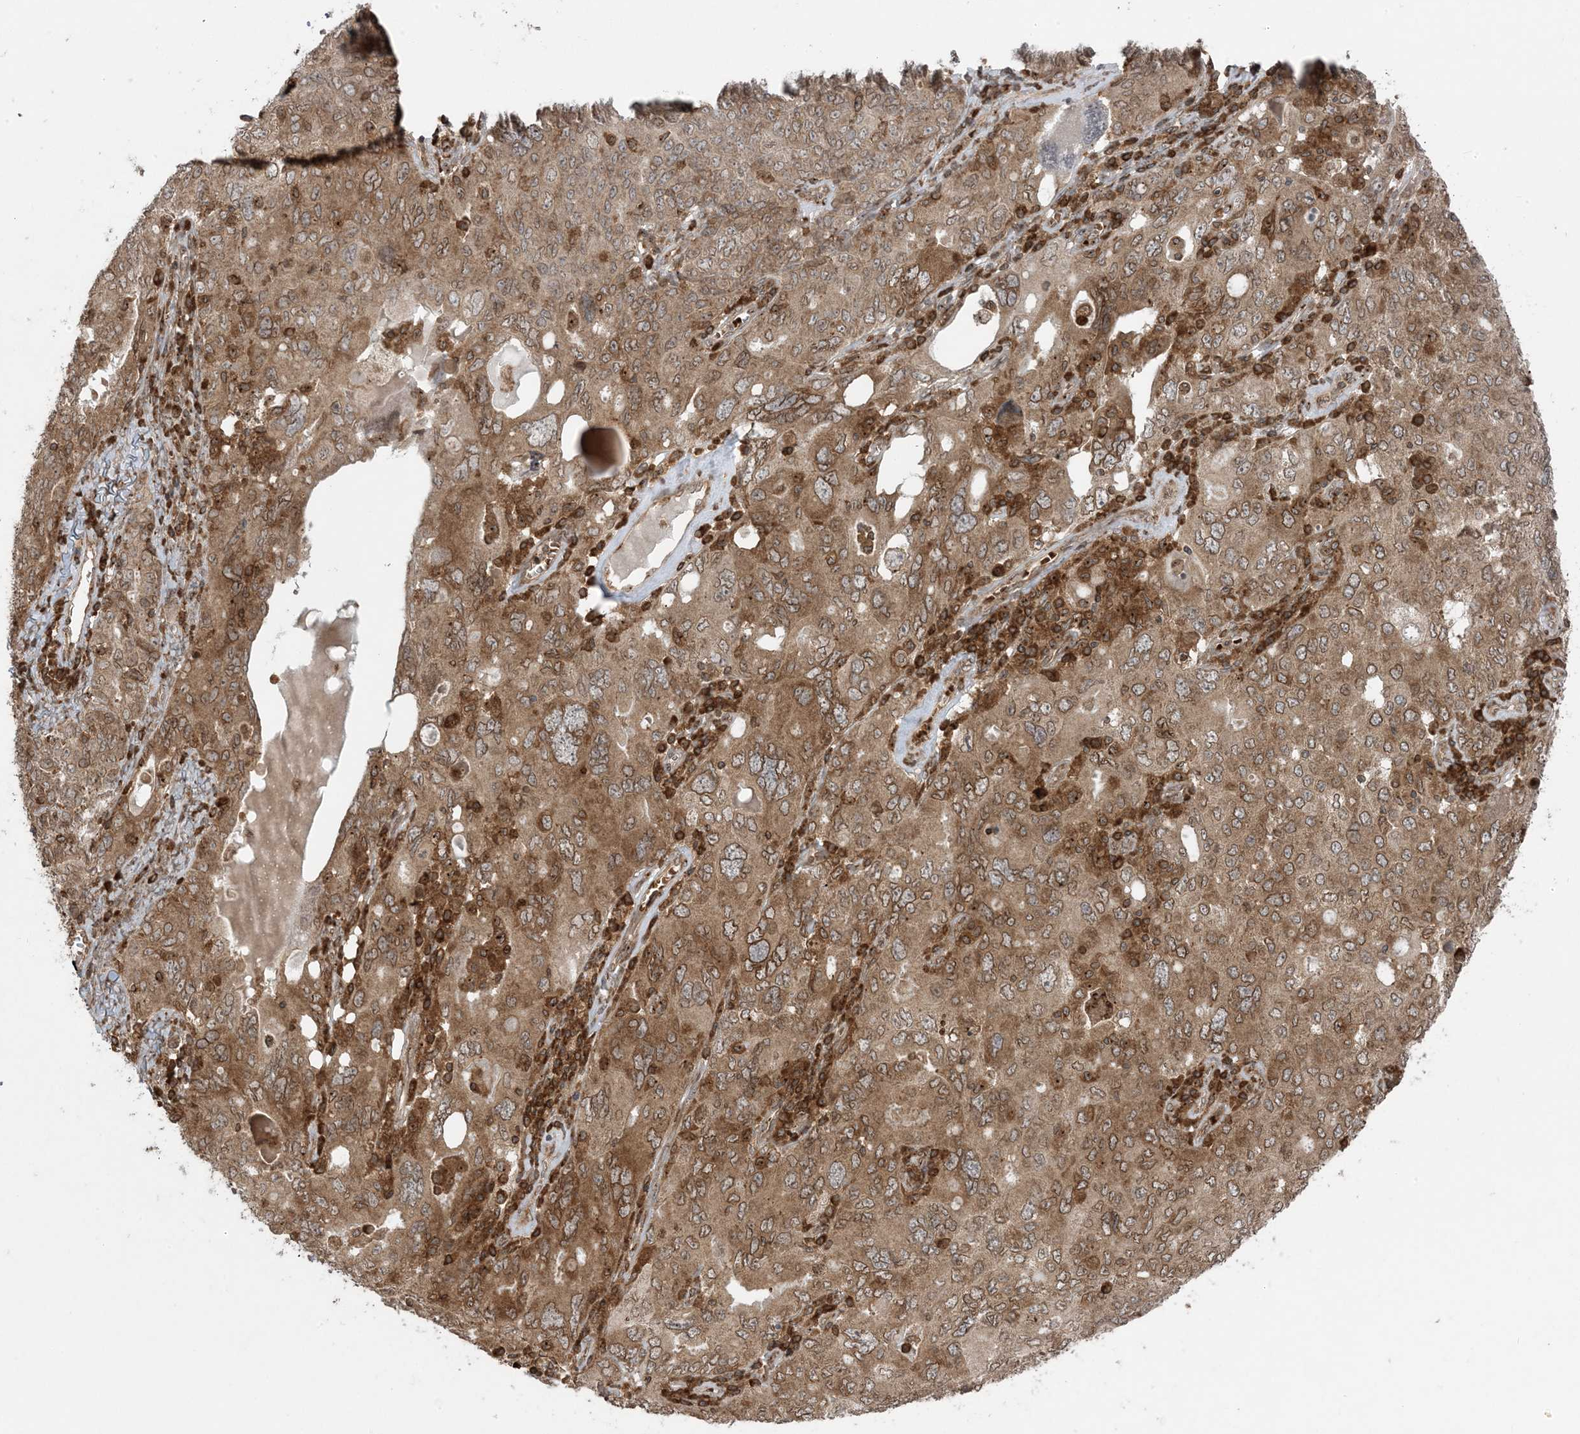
{"staining": {"intensity": "moderate", "quantity": ">75%", "location": "cytoplasmic/membranous"}, "tissue": "ovarian cancer", "cell_type": "Tumor cells", "image_type": "cancer", "snomed": [{"axis": "morphology", "description": "Carcinoma, endometroid"}, {"axis": "topography", "description": "Ovary"}], "caption": "Immunohistochemistry histopathology image of human ovarian cancer stained for a protein (brown), which reveals medium levels of moderate cytoplasmic/membranous expression in about >75% of tumor cells.", "gene": "DDX19B", "patient": {"sex": "female", "age": 62}}